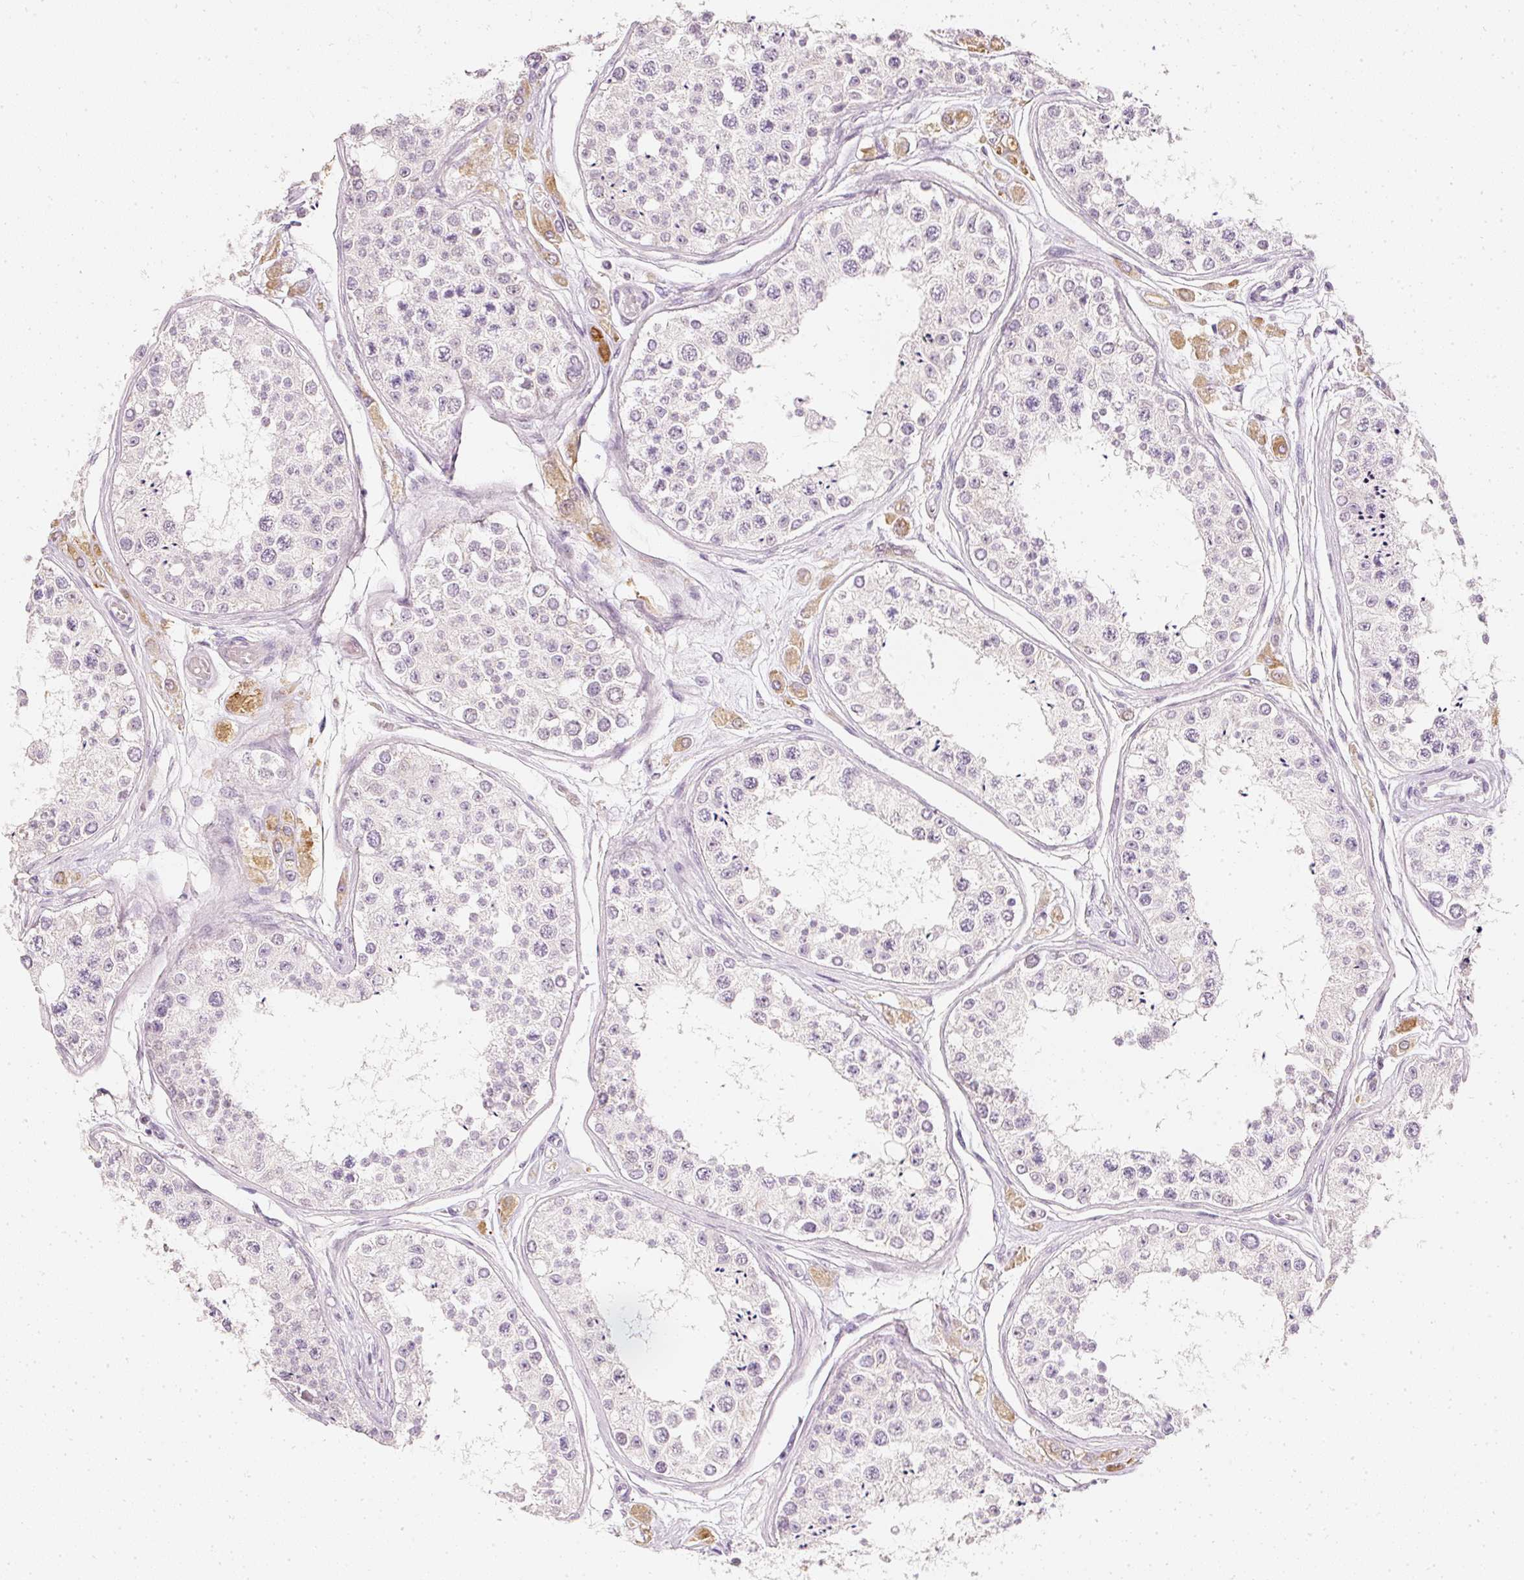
{"staining": {"intensity": "negative", "quantity": "none", "location": "none"}, "tissue": "testis", "cell_type": "Cells in seminiferous ducts", "image_type": "normal", "snomed": [{"axis": "morphology", "description": "Normal tissue, NOS"}, {"axis": "topography", "description": "Testis"}], "caption": "Immunohistochemistry image of normal testis: testis stained with DAB (3,3'-diaminobenzidine) displays no significant protein positivity in cells in seminiferous ducts.", "gene": "ELAVL3", "patient": {"sex": "male", "age": 25}}